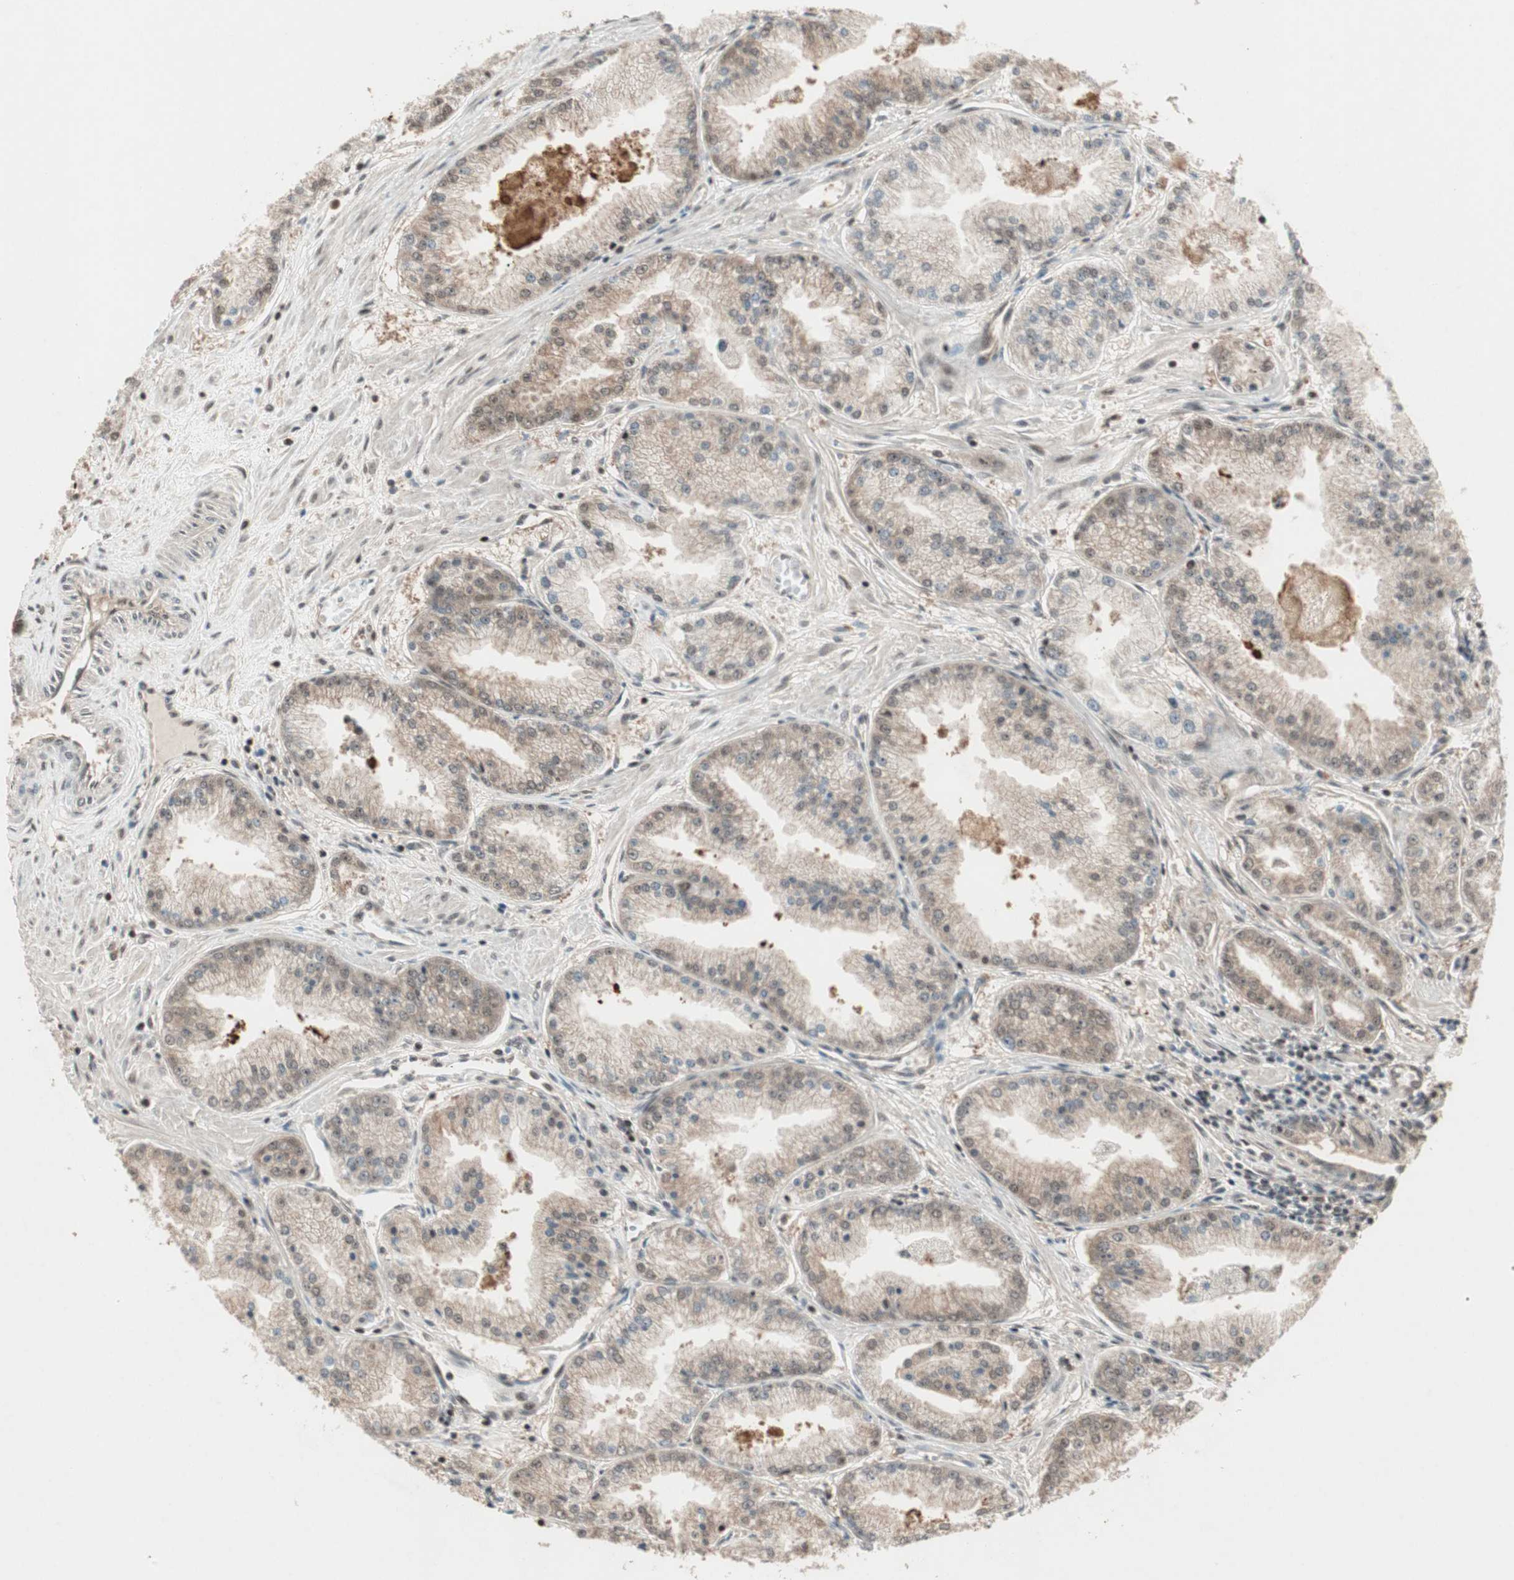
{"staining": {"intensity": "weak", "quantity": ">75%", "location": "cytoplasmic/membranous"}, "tissue": "prostate cancer", "cell_type": "Tumor cells", "image_type": "cancer", "snomed": [{"axis": "morphology", "description": "Adenocarcinoma, High grade"}, {"axis": "topography", "description": "Prostate"}], "caption": "Immunohistochemistry (IHC) of human prostate adenocarcinoma (high-grade) demonstrates low levels of weak cytoplasmic/membranous expression in about >75% of tumor cells.", "gene": "ZNF701", "patient": {"sex": "male", "age": 61}}